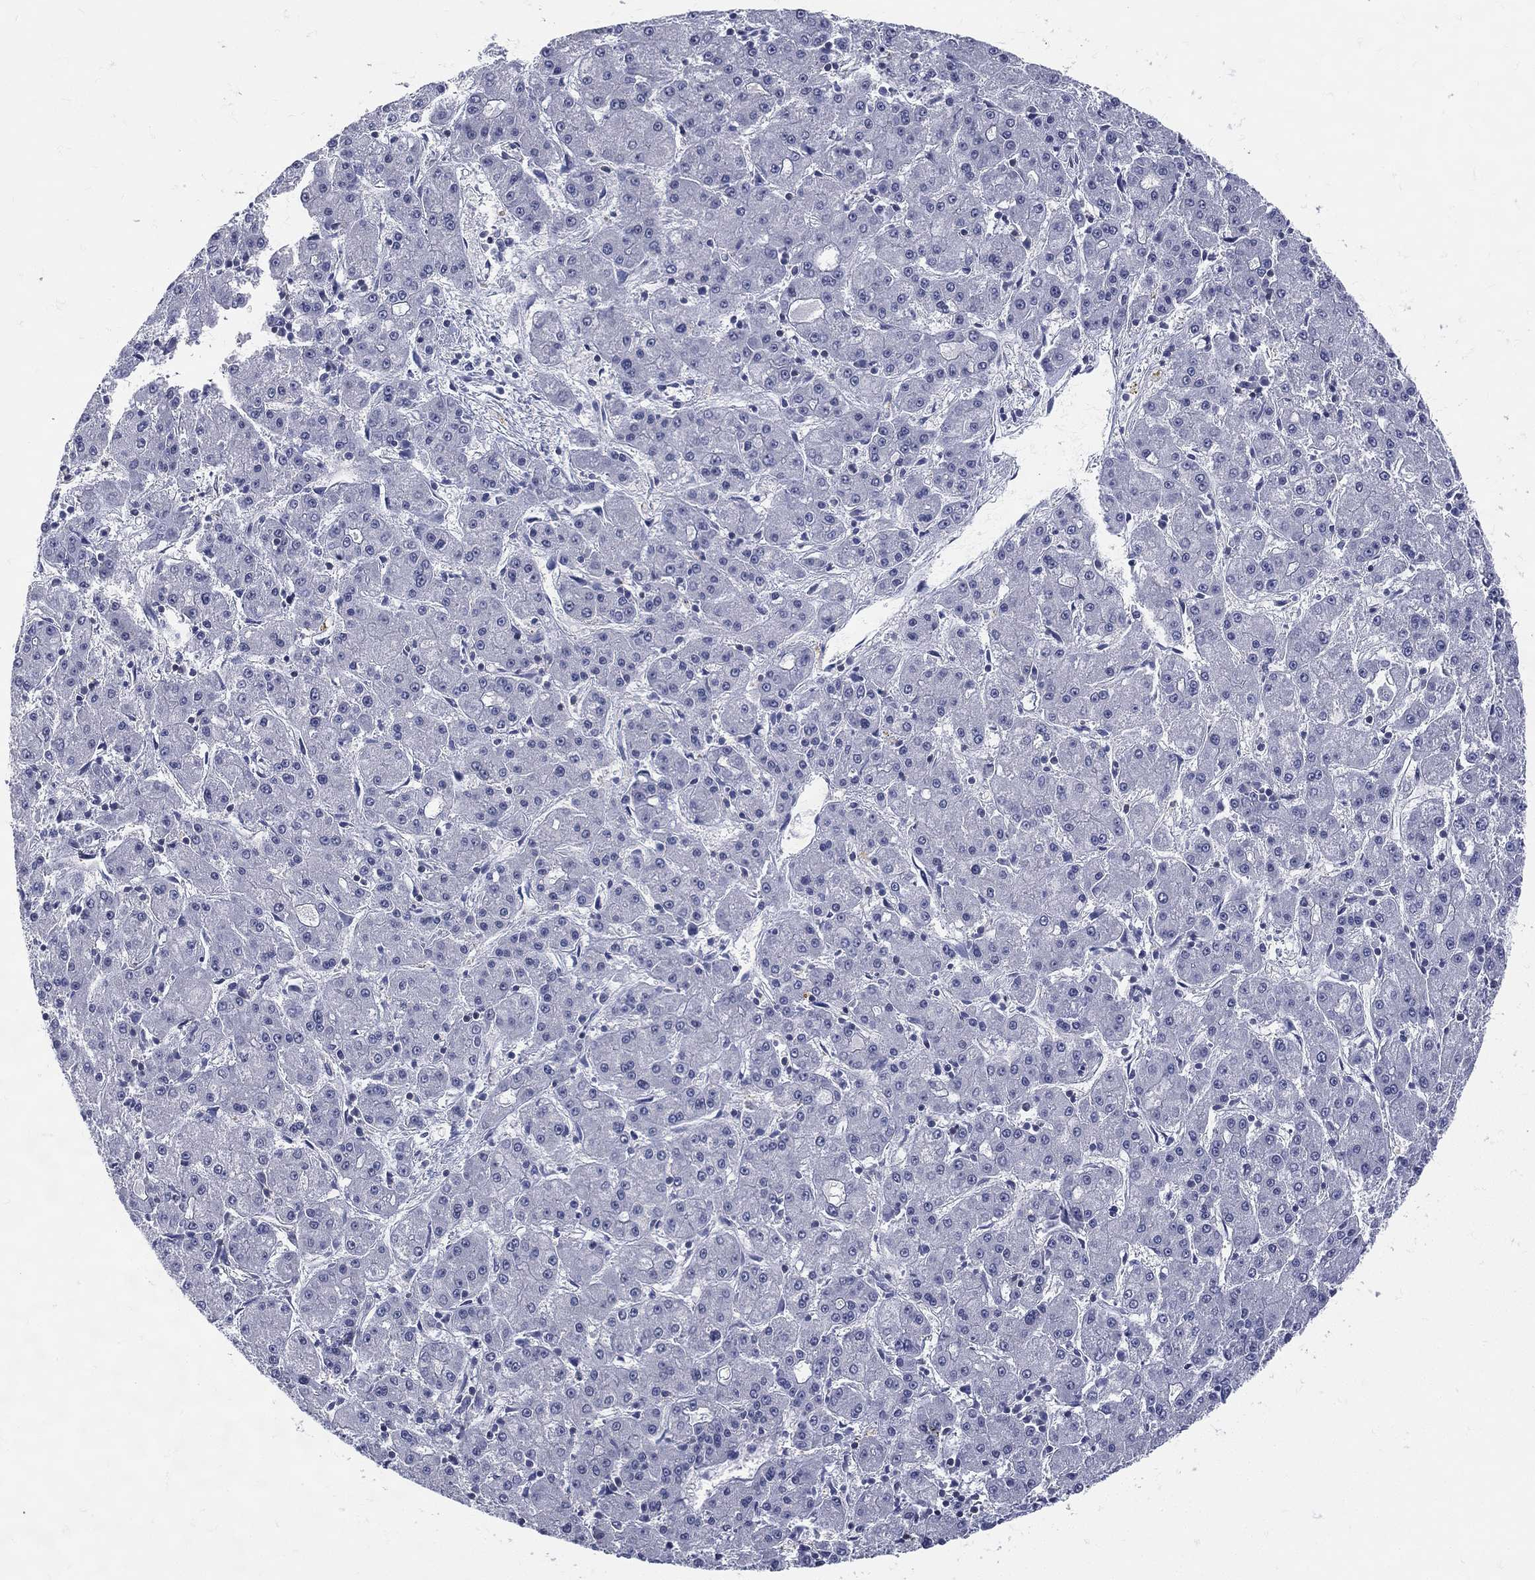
{"staining": {"intensity": "negative", "quantity": "none", "location": "none"}, "tissue": "liver cancer", "cell_type": "Tumor cells", "image_type": "cancer", "snomed": [{"axis": "morphology", "description": "Carcinoma, Hepatocellular, NOS"}, {"axis": "topography", "description": "Liver"}], "caption": "Immunohistochemistry photomicrograph of neoplastic tissue: human liver cancer (hepatocellular carcinoma) stained with DAB demonstrates no significant protein positivity in tumor cells. (DAB immunohistochemistry (IHC) visualized using brightfield microscopy, high magnification).", "gene": "ETNPPL", "patient": {"sex": "male", "age": 73}}